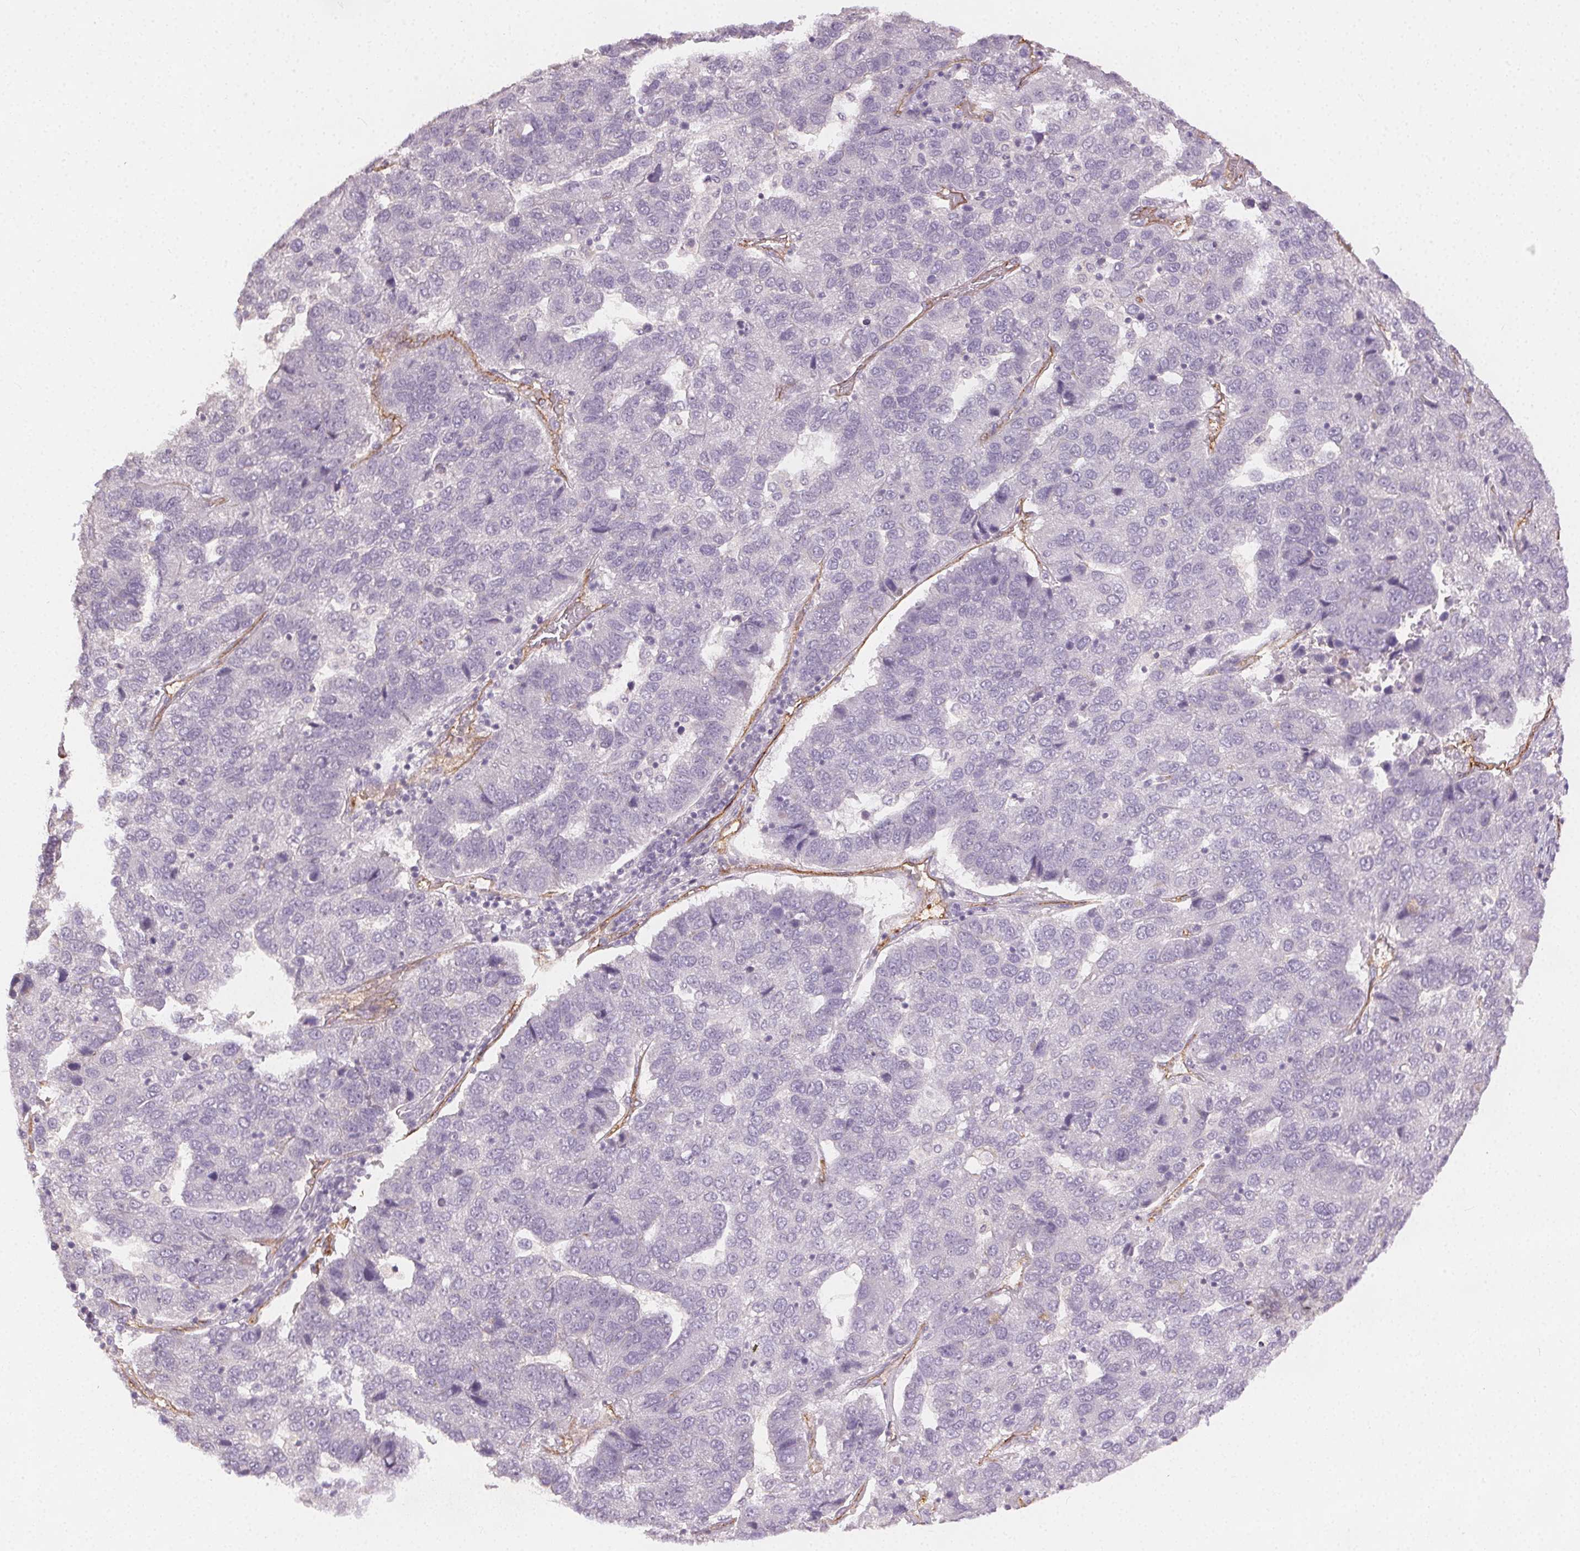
{"staining": {"intensity": "negative", "quantity": "none", "location": "none"}, "tissue": "pancreatic cancer", "cell_type": "Tumor cells", "image_type": "cancer", "snomed": [{"axis": "morphology", "description": "Adenocarcinoma, NOS"}, {"axis": "topography", "description": "Pancreas"}], "caption": "High magnification brightfield microscopy of pancreatic adenocarcinoma stained with DAB (3,3'-diaminobenzidine) (brown) and counterstained with hematoxylin (blue): tumor cells show no significant expression.", "gene": "PODXL", "patient": {"sex": "female", "age": 61}}